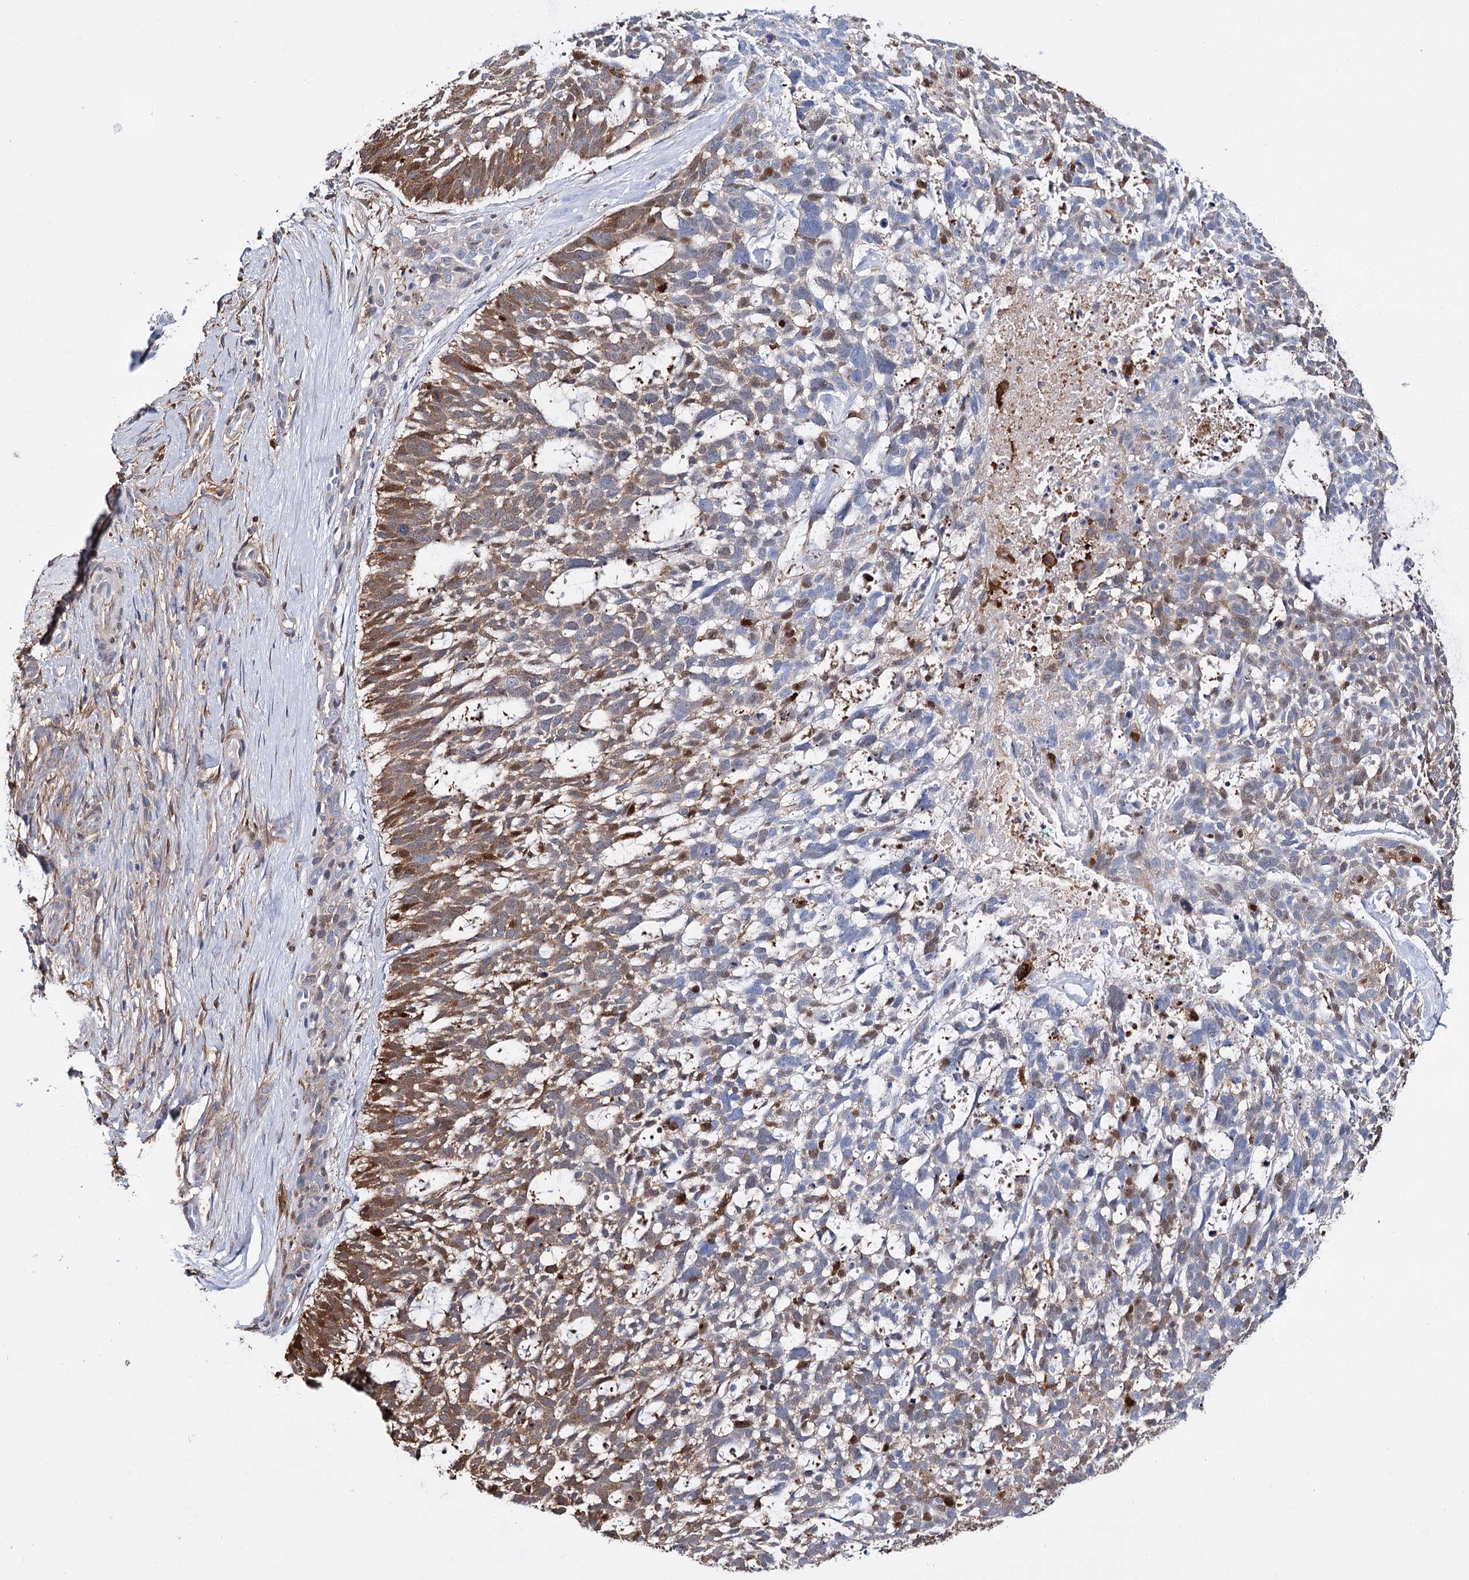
{"staining": {"intensity": "moderate", "quantity": "25%-75%", "location": "cytoplasmic/membranous"}, "tissue": "skin cancer", "cell_type": "Tumor cells", "image_type": "cancer", "snomed": [{"axis": "morphology", "description": "Basal cell carcinoma"}, {"axis": "topography", "description": "Skin"}], "caption": "Immunohistochemistry (IHC) staining of skin cancer (basal cell carcinoma), which shows medium levels of moderate cytoplasmic/membranous expression in about 25%-75% of tumor cells indicating moderate cytoplasmic/membranous protein expression. The staining was performed using DAB (brown) for protein detection and nuclei were counterstained in hematoxylin (blue).", "gene": "CFAP46", "patient": {"sex": "male", "age": 88}}